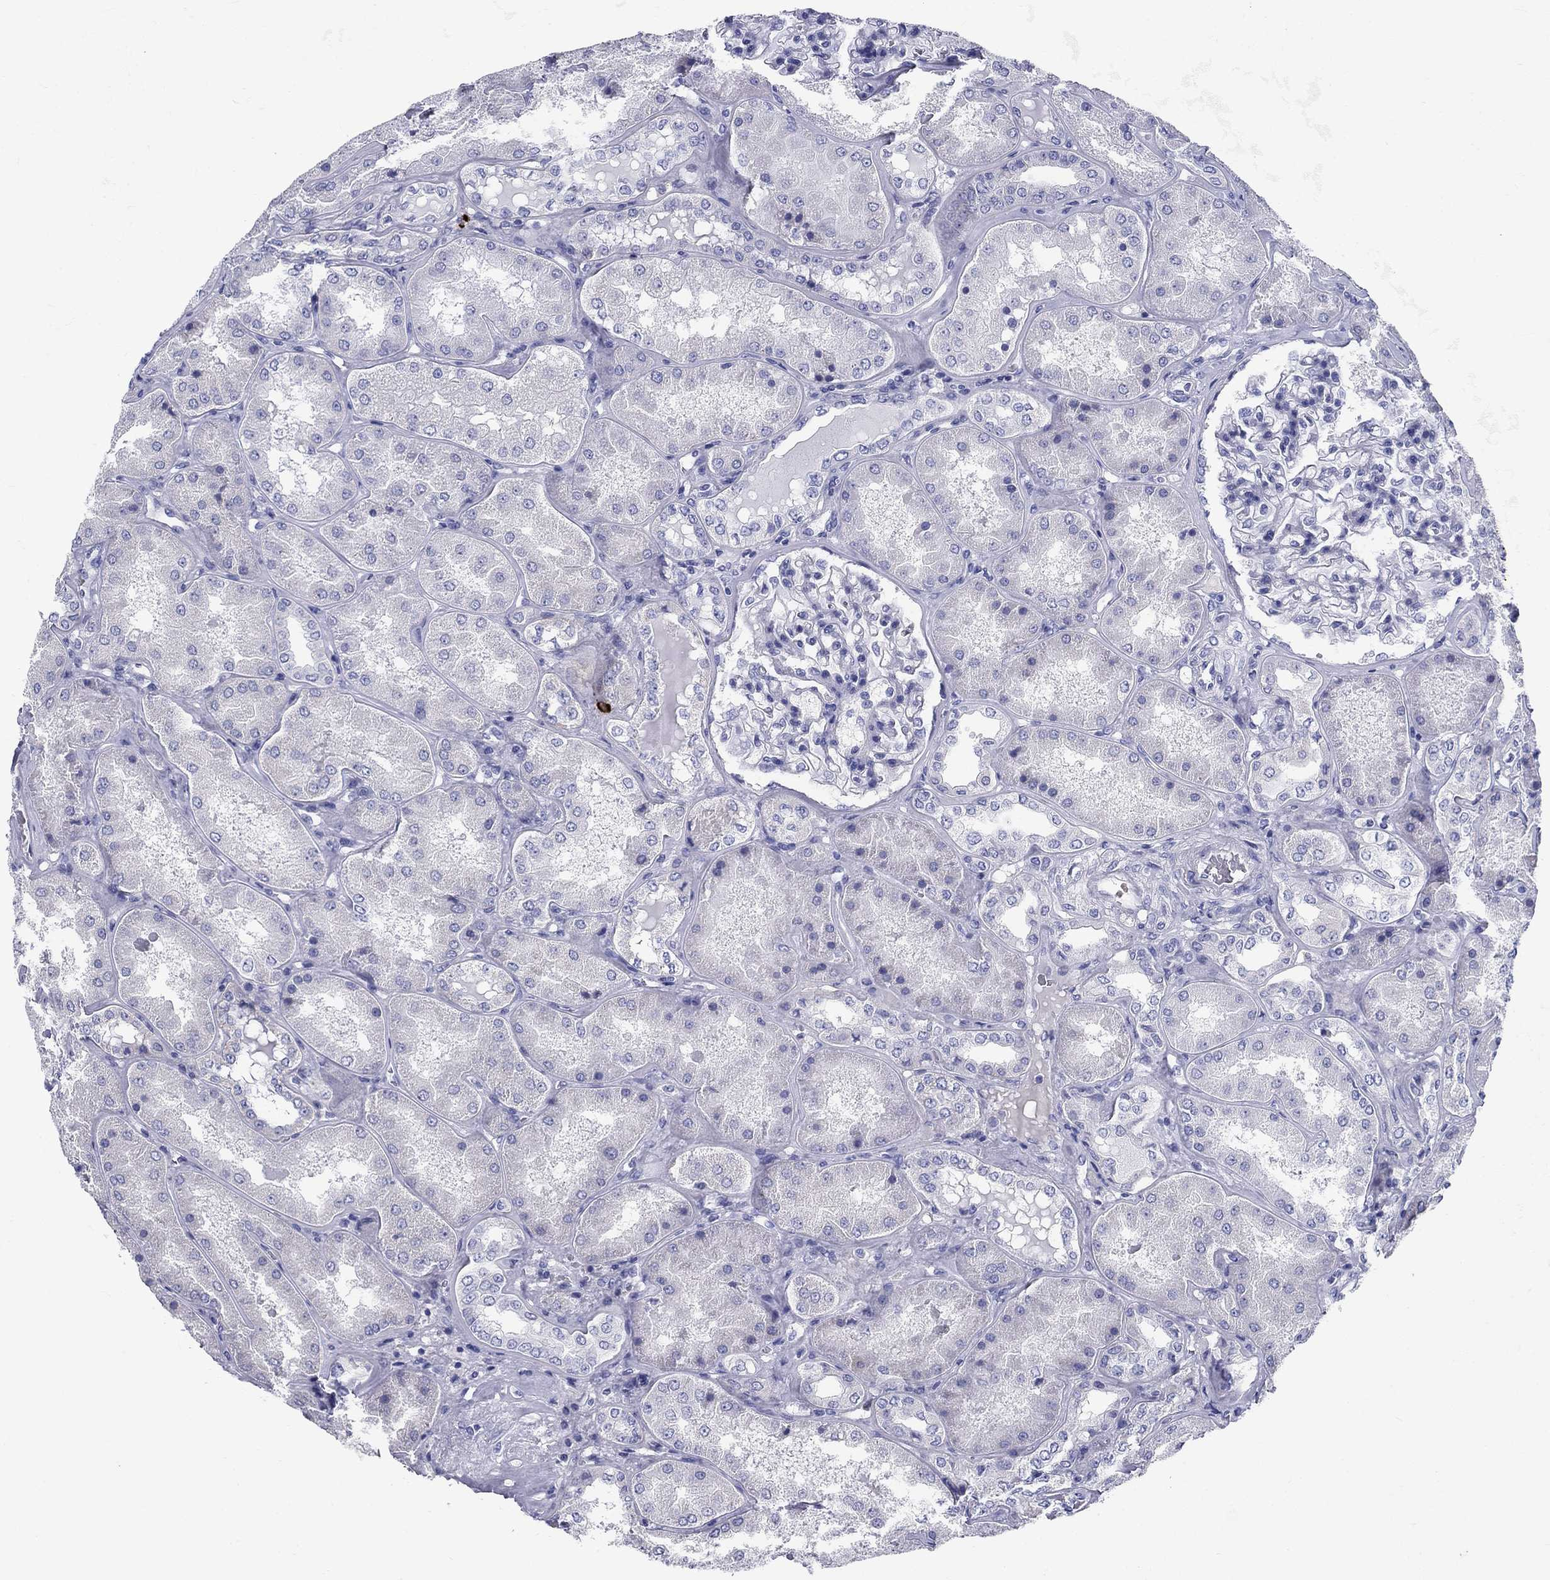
{"staining": {"intensity": "negative", "quantity": "none", "location": "none"}, "tissue": "kidney", "cell_type": "Cells in glomeruli", "image_type": "normal", "snomed": [{"axis": "morphology", "description": "Normal tissue, NOS"}, {"axis": "topography", "description": "Kidney"}], "caption": "An image of human kidney is negative for staining in cells in glomeruli. (DAB (3,3'-diaminobenzidine) IHC visualized using brightfield microscopy, high magnification).", "gene": "CD40LG", "patient": {"sex": "female", "age": 56}}